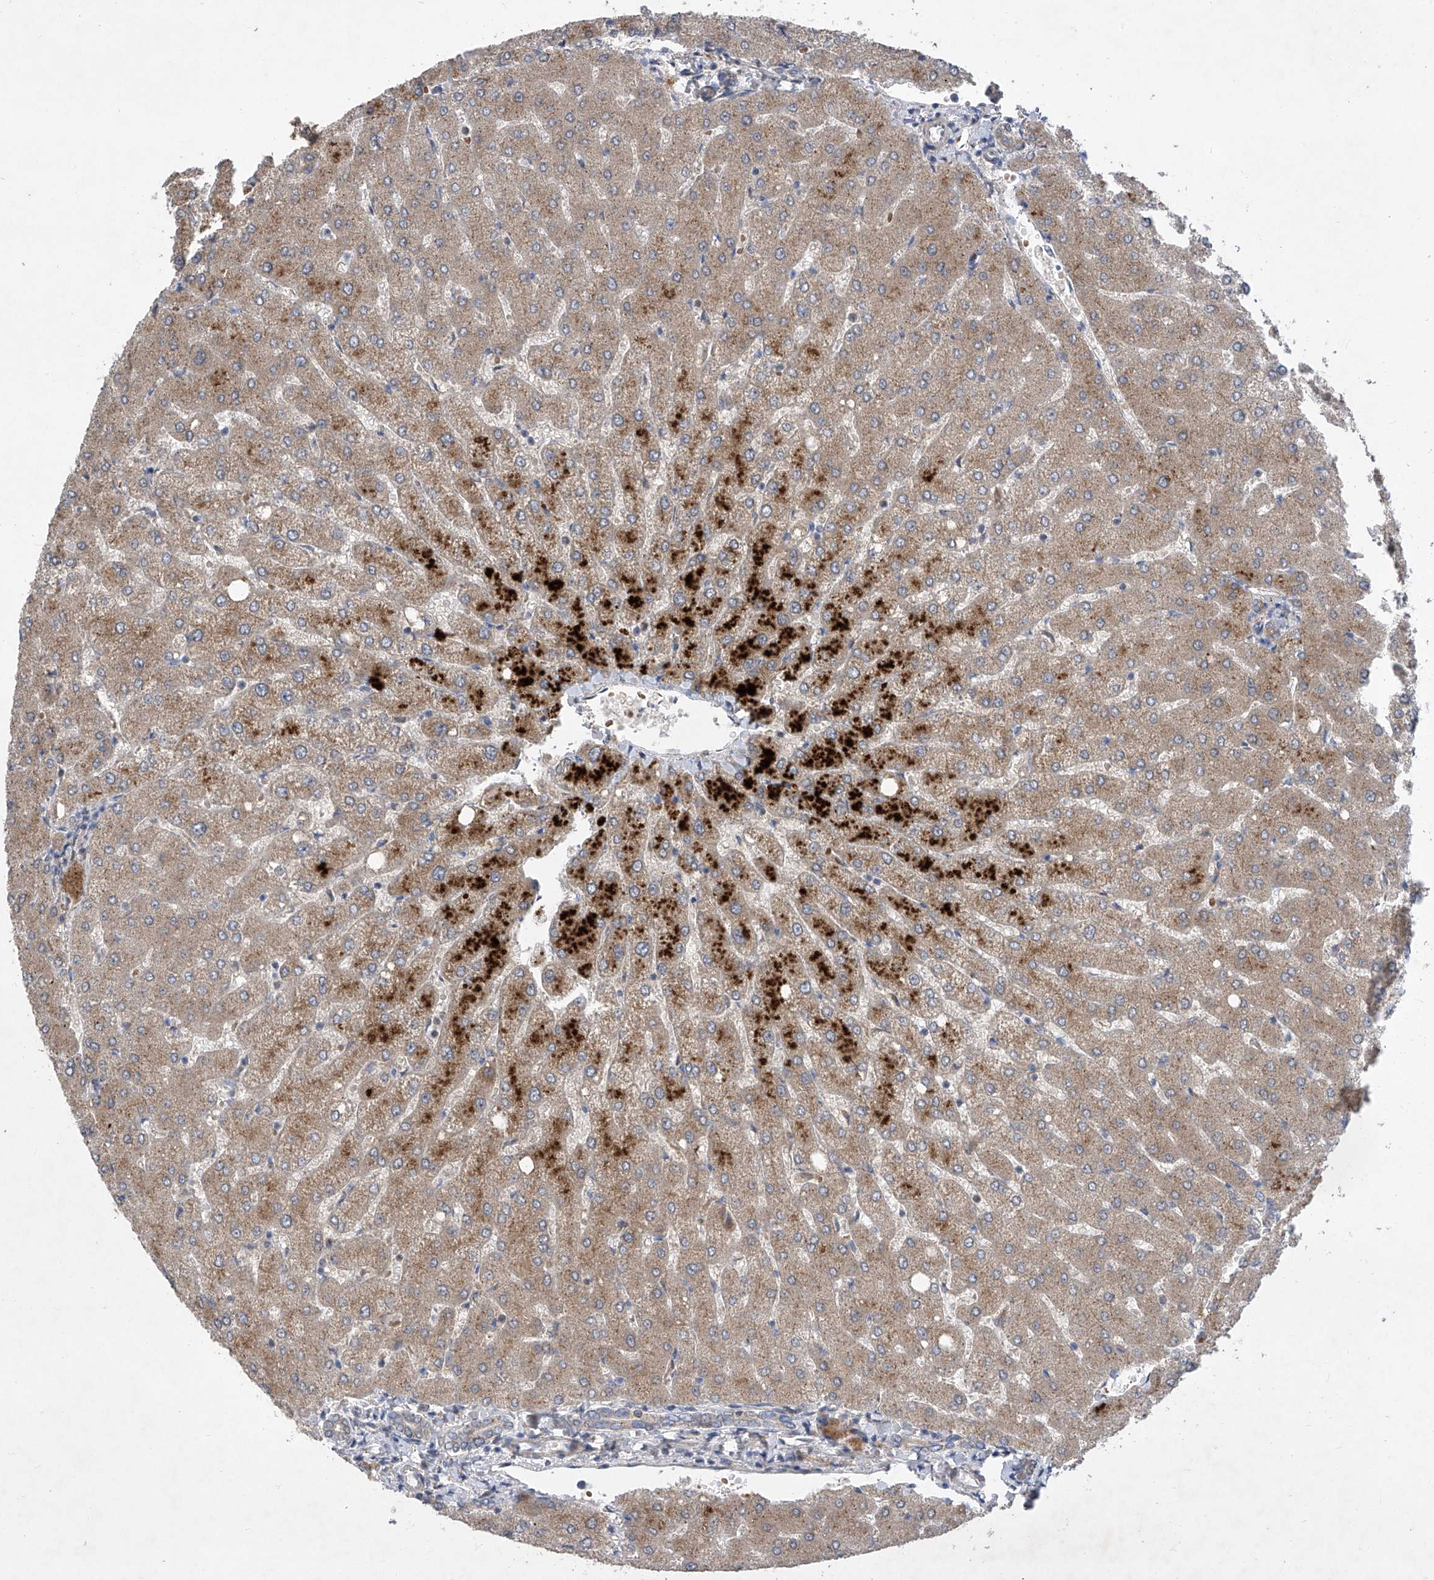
{"staining": {"intensity": "negative", "quantity": "none", "location": "none"}, "tissue": "liver", "cell_type": "Cholangiocytes", "image_type": "normal", "snomed": [{"axis": "morphology", "description": "Normal tissue, NOS"}, {"axis": "topography", "description": "Liver"}], "caption": "This is an immunohistochemistry photomicrograph of normal liver. There is no positivity in cholangiocytes.", "gene": "COQ3", "patient": {"sex": "female", "age": 54}}